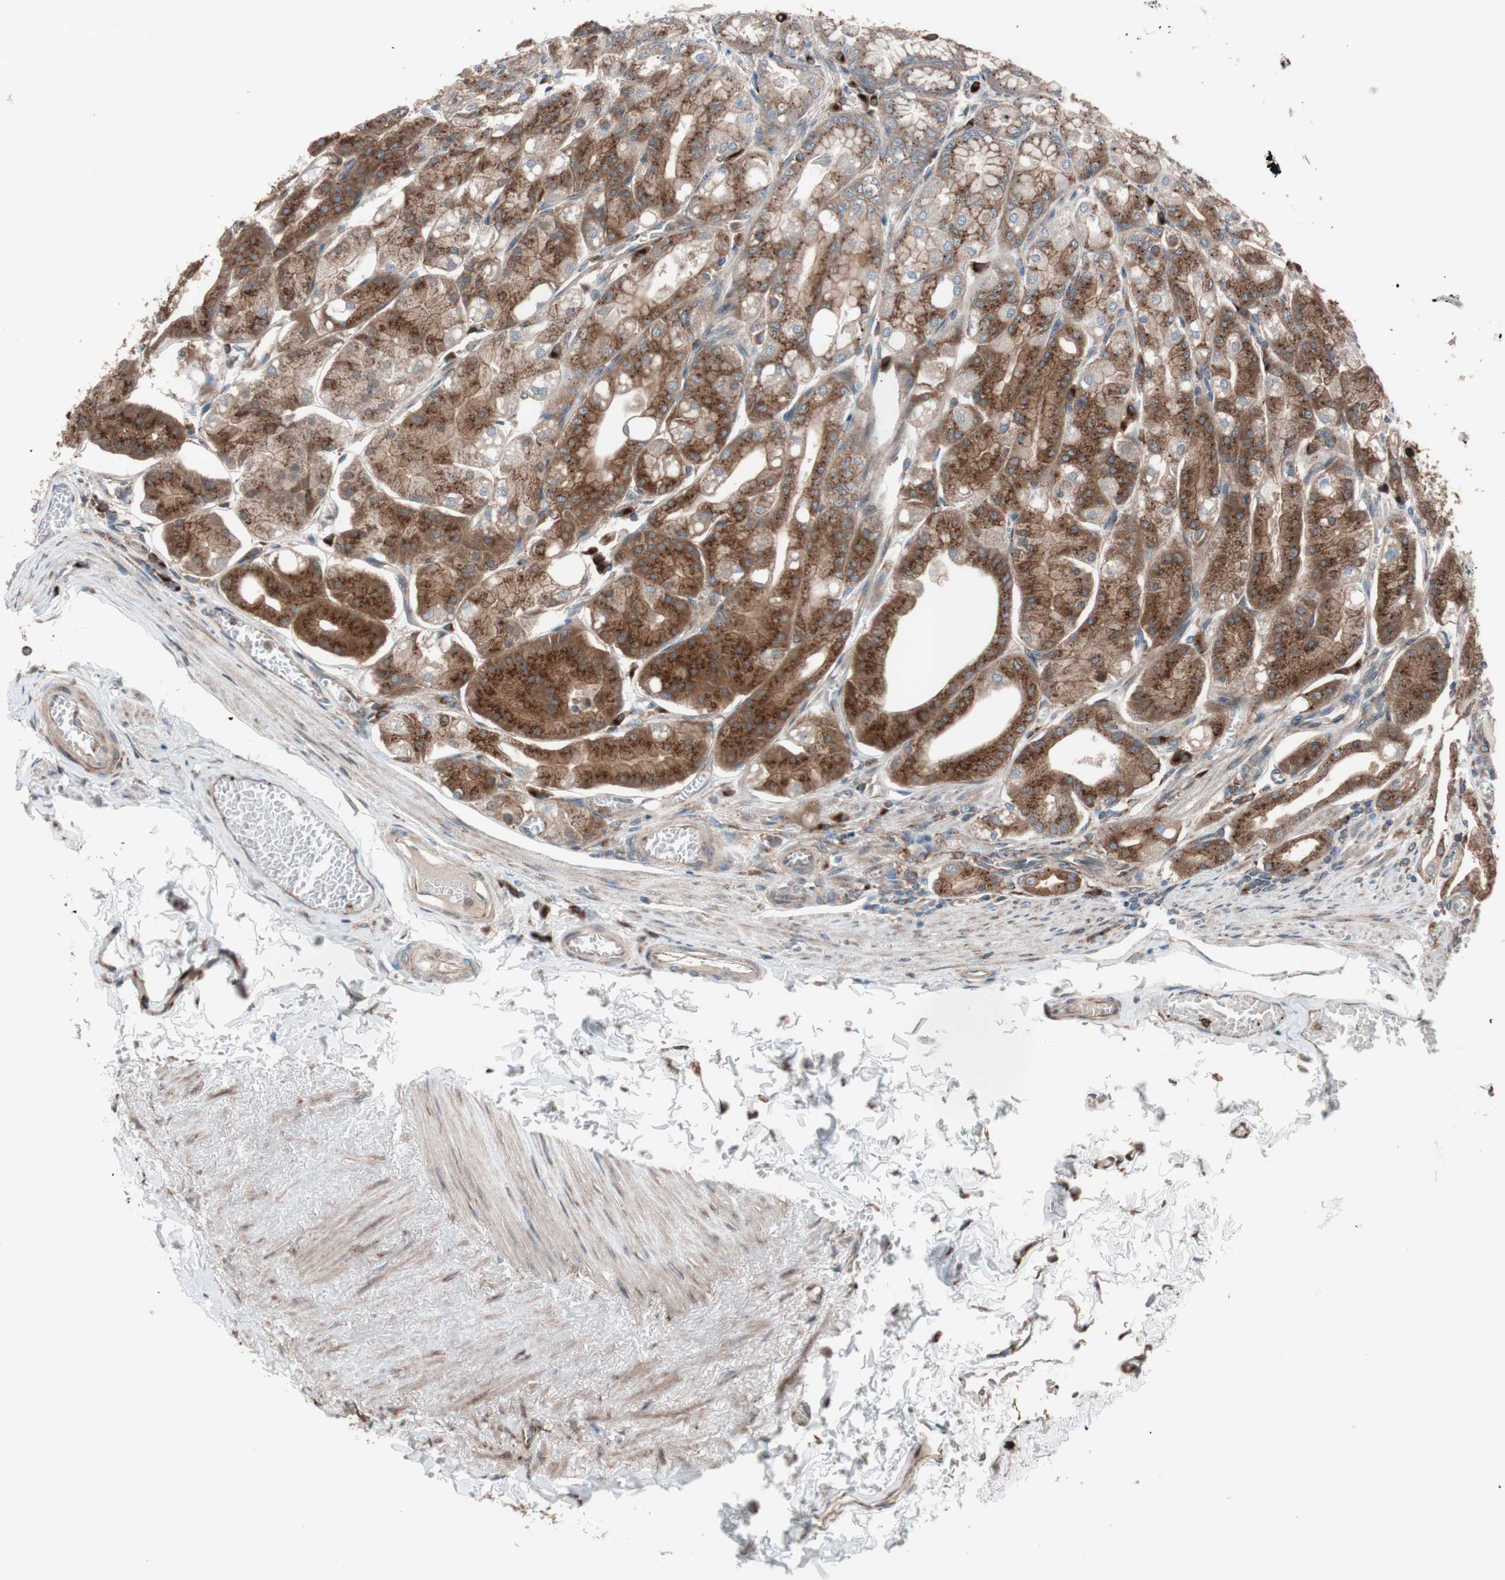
{"staining": {"intensity": "moderate", "quantity": ">75%", "location": "cytoplasmic/membranous"}, "tissue": "stomach", "cell_type": "Glandular cells", "image_type": "normal", "snomed": [{"axis": "morphology", "description": "Normal tissue, NOS"}, {"axis": "topography", "description": "Stomach, lower"}], "caption": "Moderate cytoplasmic/membranous protein staining is present in about >75% of glandular cells in stomach.", "gene": "SEC31A", "patient": {"sex": "male", "age": 71}}